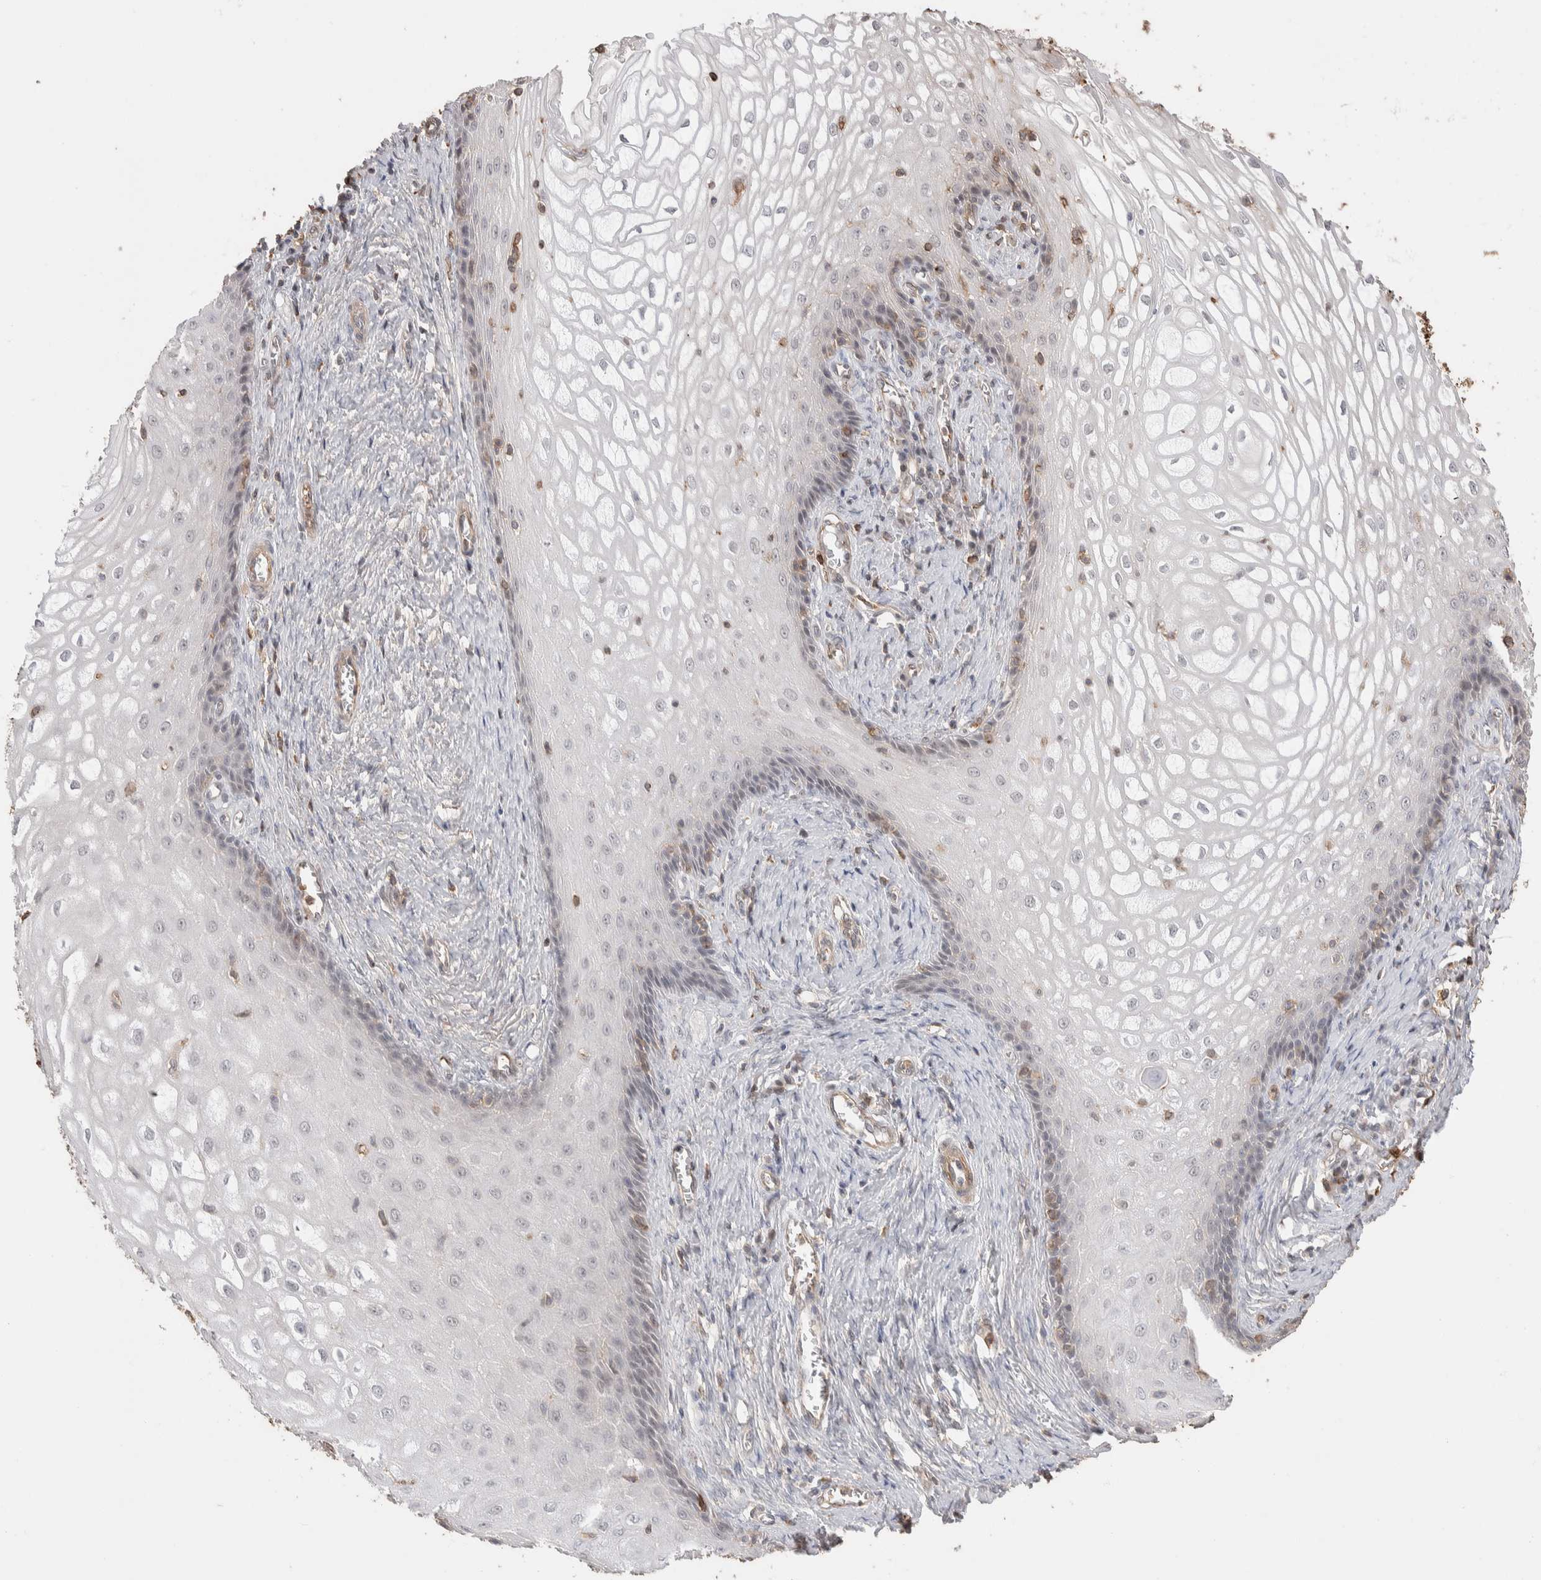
{"staining": {"intensity": "weak", "quantity": "<25%", "location": "nuclear"}, "tissue": "cervical cancer", "cell_type": "Tumor cells", "image_type": "cancer", "snomed": [{"axis": "morphology", "description": "Adenocarcinoma, NOS"}, {"axis": "topography", "description": "Cervix"}], "caption": "High magnification brightfield microscopy of adenocarcinoma (cervical) stained with DAB (3,3'-diaminobenzidine) (brown) and counterstained with hematoxylin (blue): tumor cells show no significant staining. (Immunohistochemistry (ihc), brightfield microscopy, high magnification).", "gene": "ZNF704", "patient": {"sex": "female", "age": 44}}